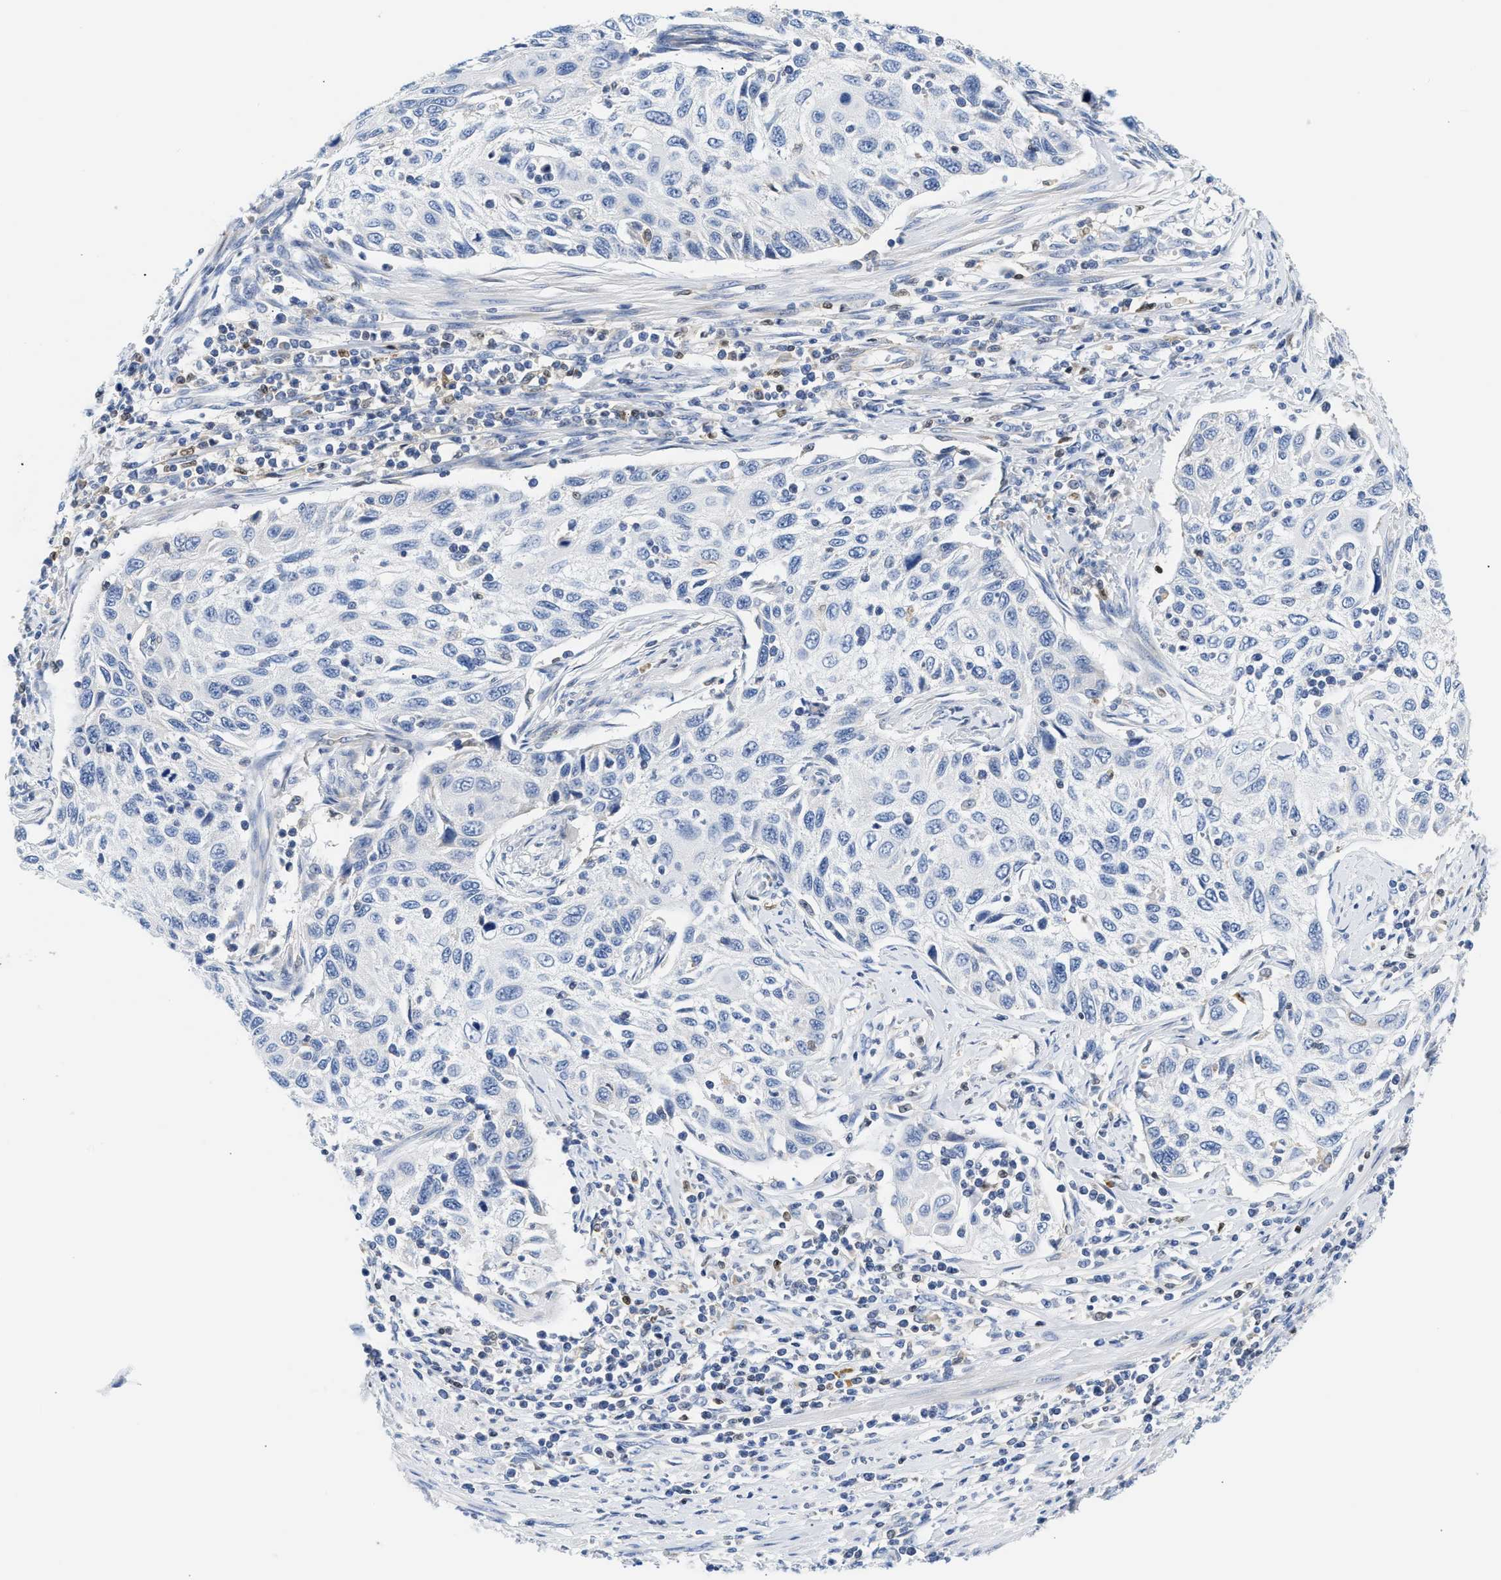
{"staining": {"intensity": "negative", "quantity": "none", "location": "none"}, "tissue": "cervical cancer", "cell_type": "Tumor cells", "image_type": "cancer", "snomed": [{"axis": "morphology", "description": "Squamous cell carcinoma, NOS"}, {"axis": "topography", "description": "Cervix"}], "caption": "This is an immunohistochemistry histopathology image of human cervical cancer (squamous cell carcinoma). There is no positivity in tumor cells.", "gene": "SLIT2", "patient": {"sex": "female", "age": 70}}